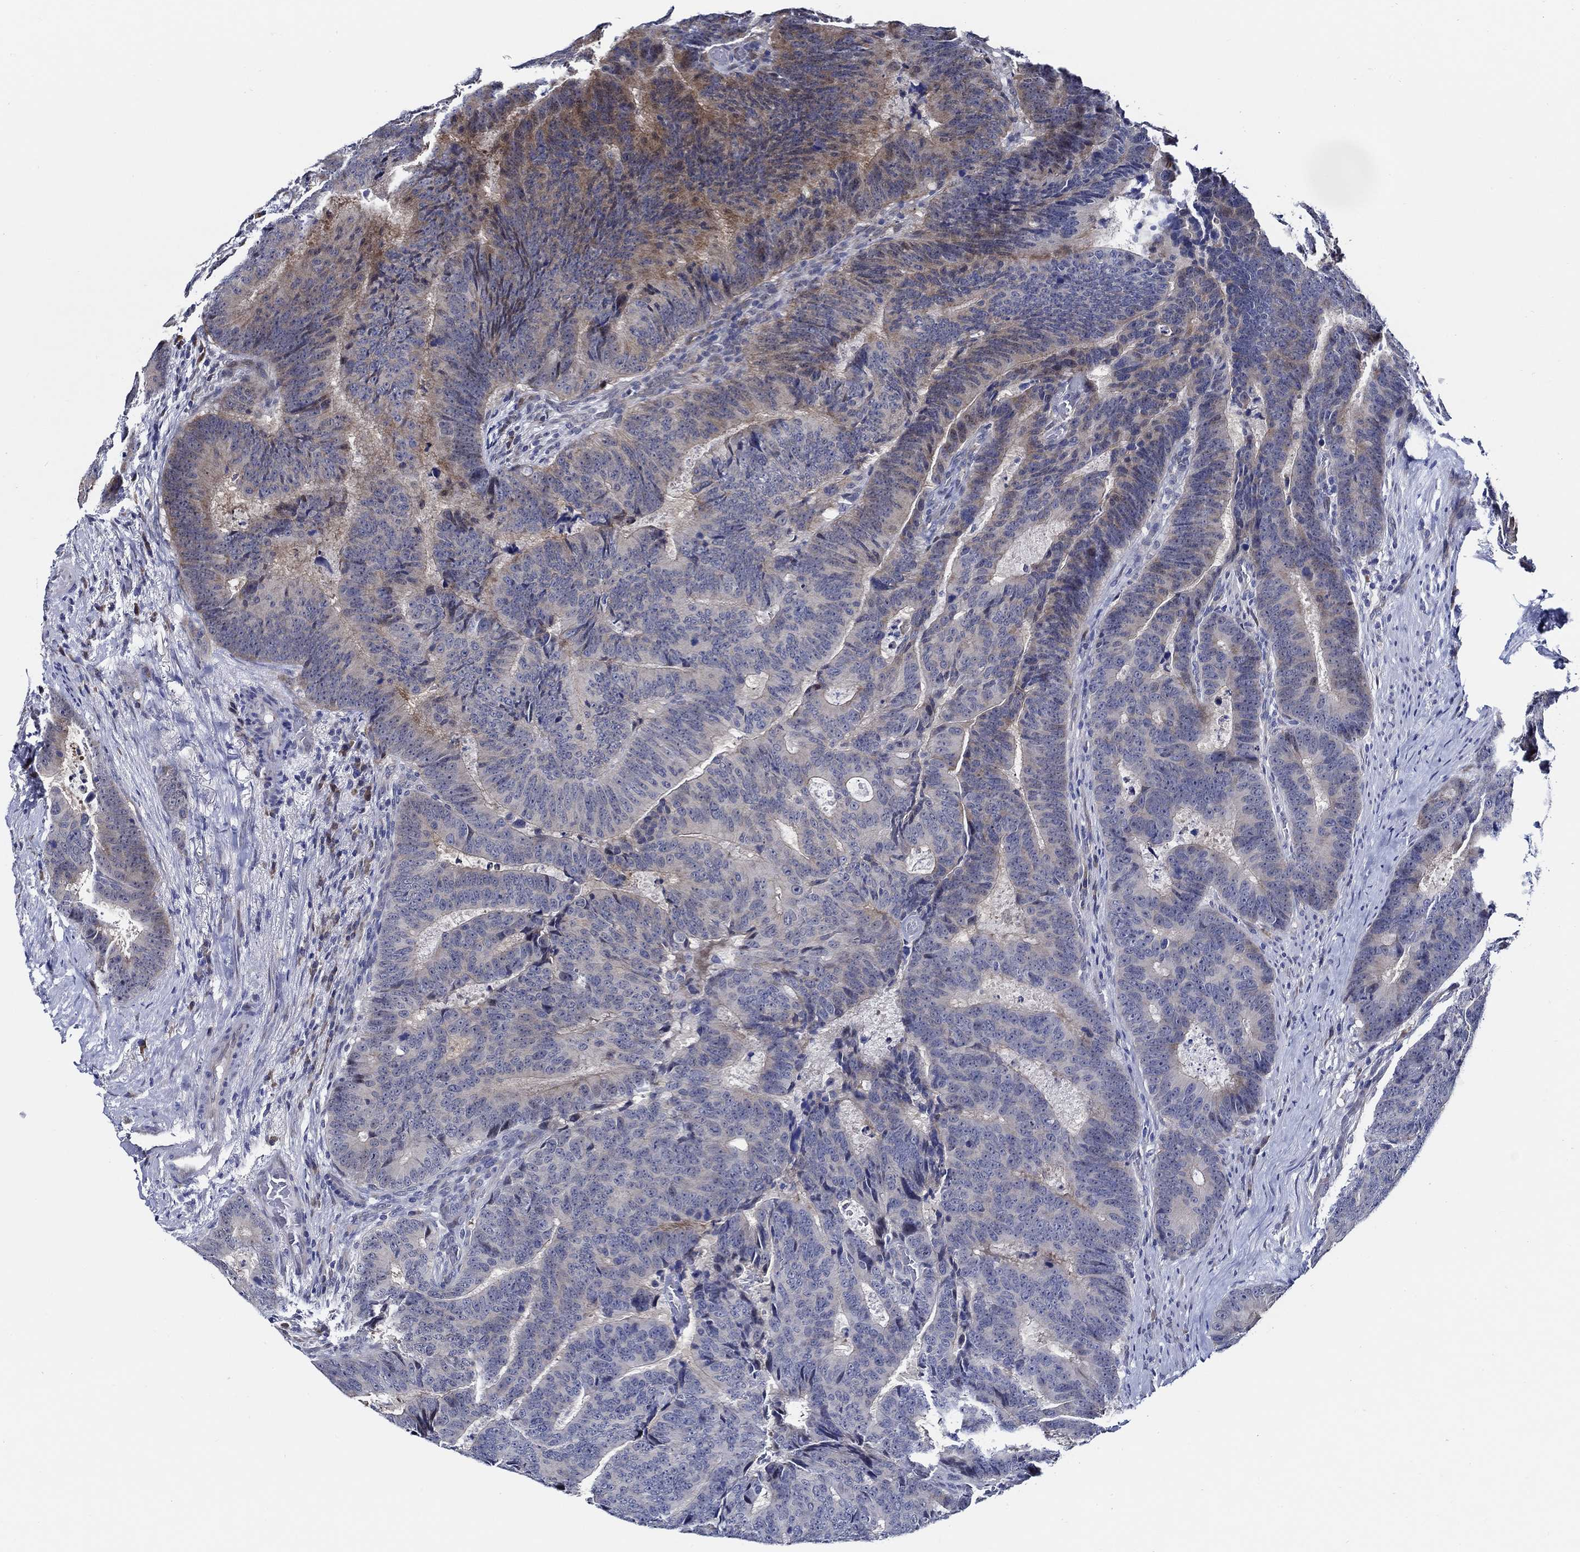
{"staining": {"intensity": "moderate", "quantity": "<25%", "location": "cytoplasmic/membranous"}, "tissue": "colorectal cancer", "cell_type": "Tumor cells", "image_type": "cancer", "snomed": [{"axis": "morphology", "description": "Adenocarcinoma, NOS"}, {"axis": "topography", "description": "Colon"}], "caption": "A histopathology image showing moderate cytoplasmic/membranous positivity in about <25% of tumor cells in colorectal adenocarcinoma, as visualized by brown immunohistochemical staining.", "gene": "C8orf48", "patient": {"sex": "female", "age": 82}}